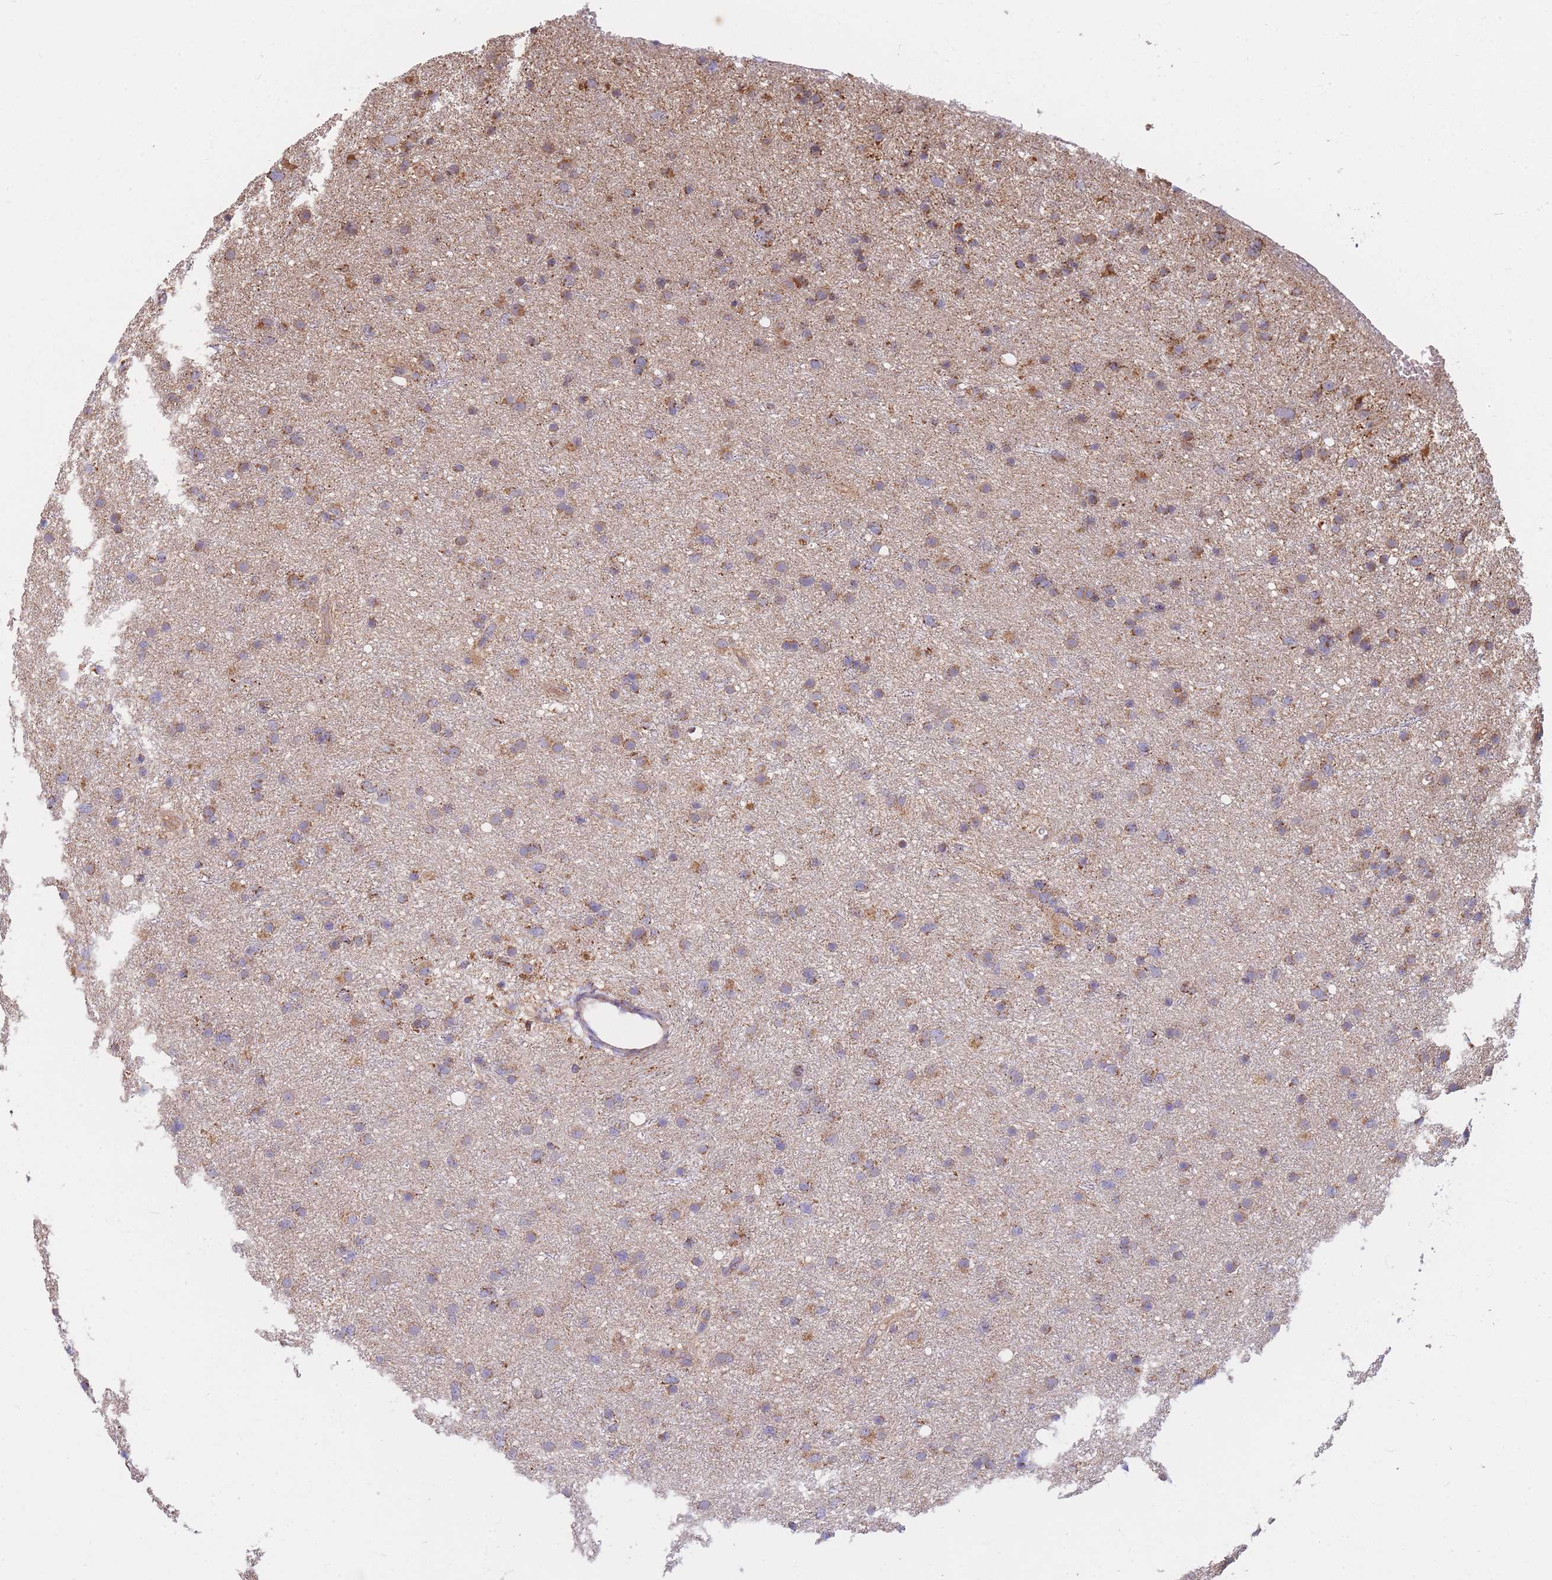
{"staining": {"intensity": "moderate", "quantity": ">75%", "location": "cytoplasmic/membranous"}, "tissue": "glioma", "cell_type": "Tumor cells", "image_type": "cancer", "snomed": [{"axis": "morphology", "description": "Glioma, malignant, Low grade"}, {"axis": "topography", "description": "Cerebral cortex"}], "caption": "Tumor cells reveal medium levels of moderate cytoplasmic/membranous expression in approximately >75% of cells in malignant glioma (low-grade).", "gene": "PTPMT1", "patient": {"sex": "female", "age": 39}}